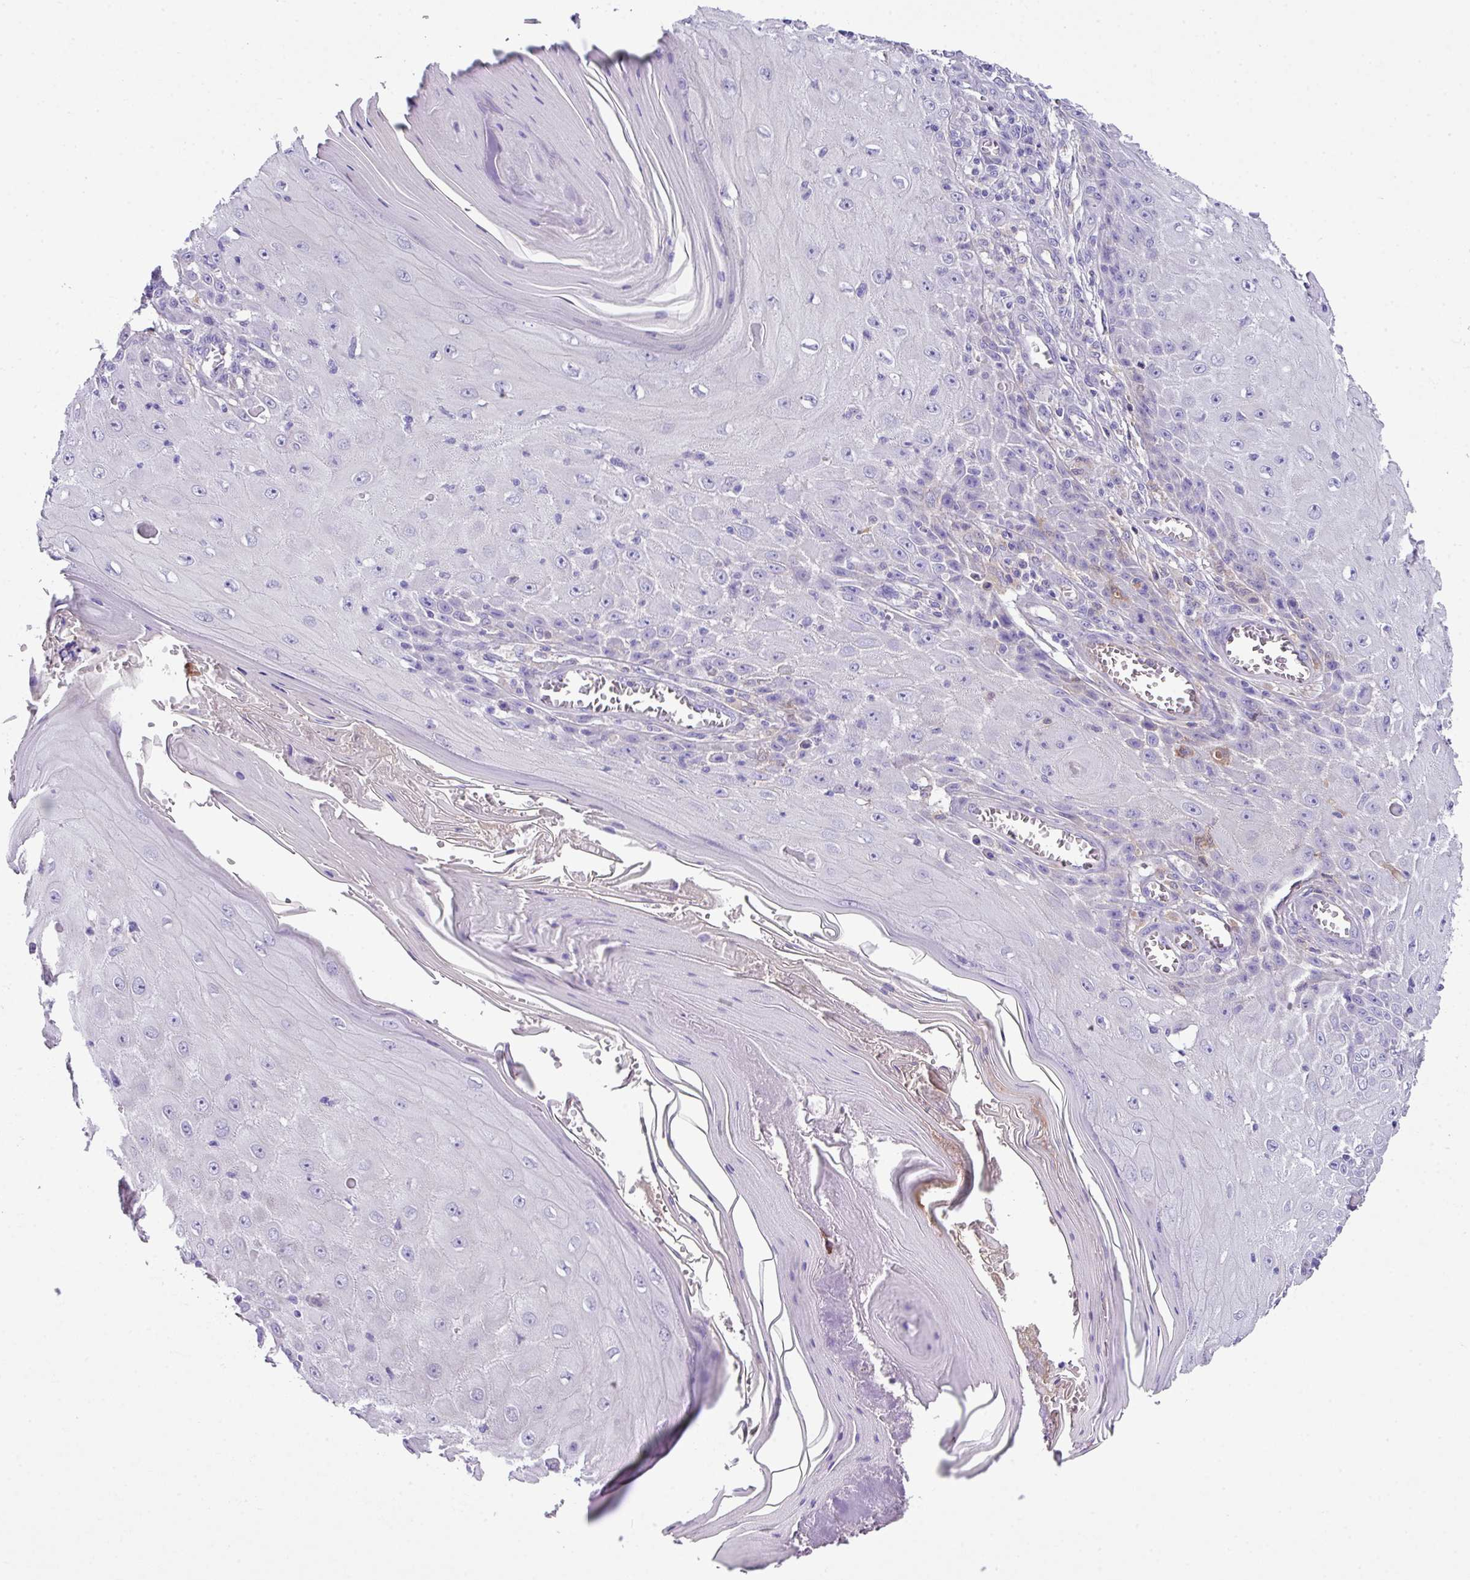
{"staining": {"intensity": "negative", "quantity": "none", "location": "none"}, "tissue": "skin cancer", "cell_type": "Tumor cells", "image_type": "cancer", "snomed": [{"axis": "morphology", "description": "Squamous cell carcinoma, NOS"}, {"axis": "topography", "description": "Skin"}], "caption": "Tumor cells are negative for brown protein staining in skin cancer (squamous cell carcinoma).", "gene": "DNAL1", "patient": {"sex": "female", "age": 73}}